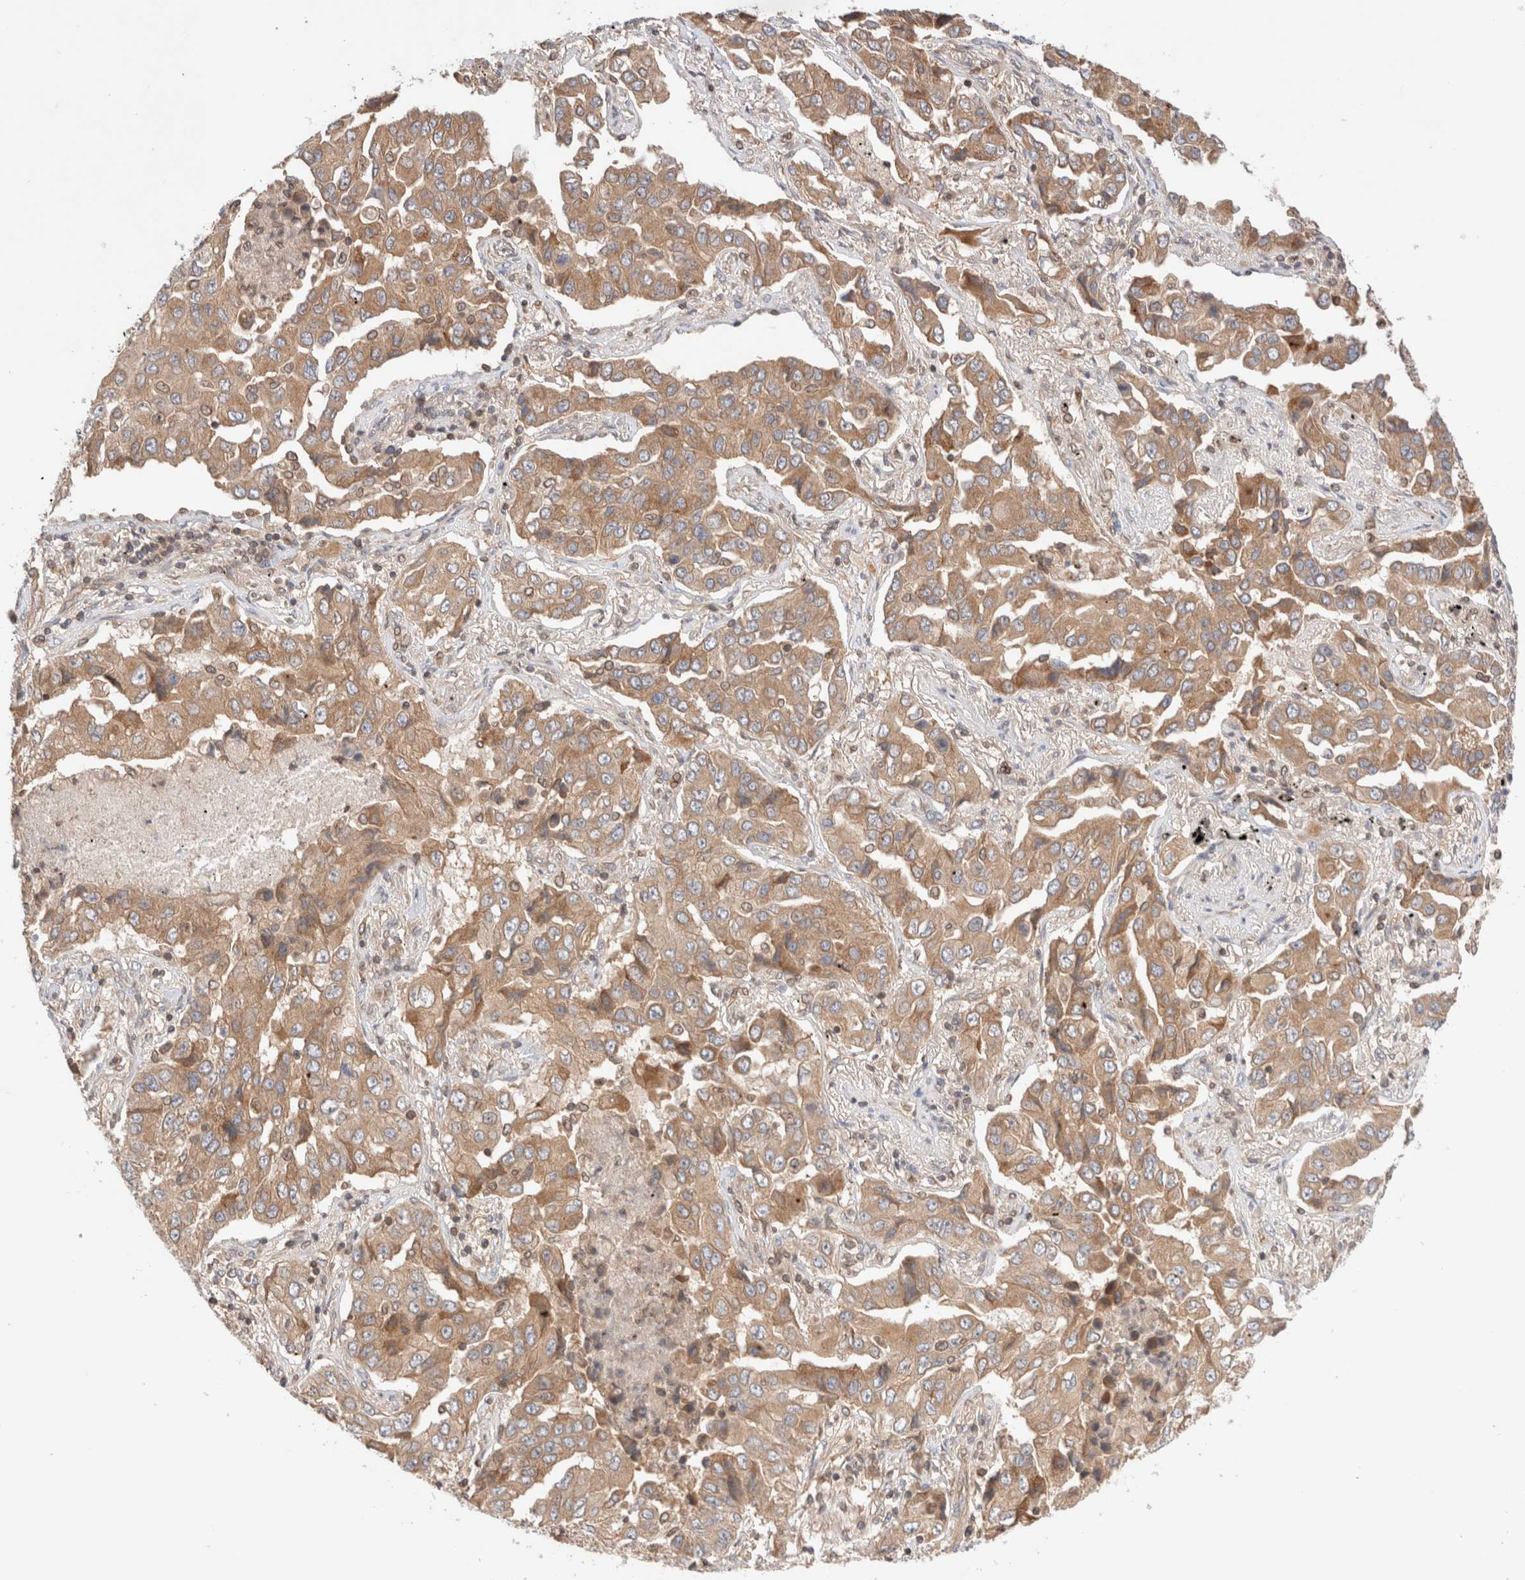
{"staining": {"intensity": "moderate", "quantity": ">75%", "location": "cytoplasmic/membranous"}, "tissue": "lung cancer", "cell_type": "Tumor cells", "image_type": "cancer", "snomed": [{"axis": "morphology", "description": "Adenocarcinoma, NOS"}, {"axis": "topography", "description": "Lung"}], "caption": "This is an image of immunohistochemistry (IHC) staining of lung cancer (adenocarcinoma), which shows moderate expression in the cytoplasmic/membranous of tumor cells.", "gene": "SIKE1", "patient": {"sex": "female", "age": 65}}